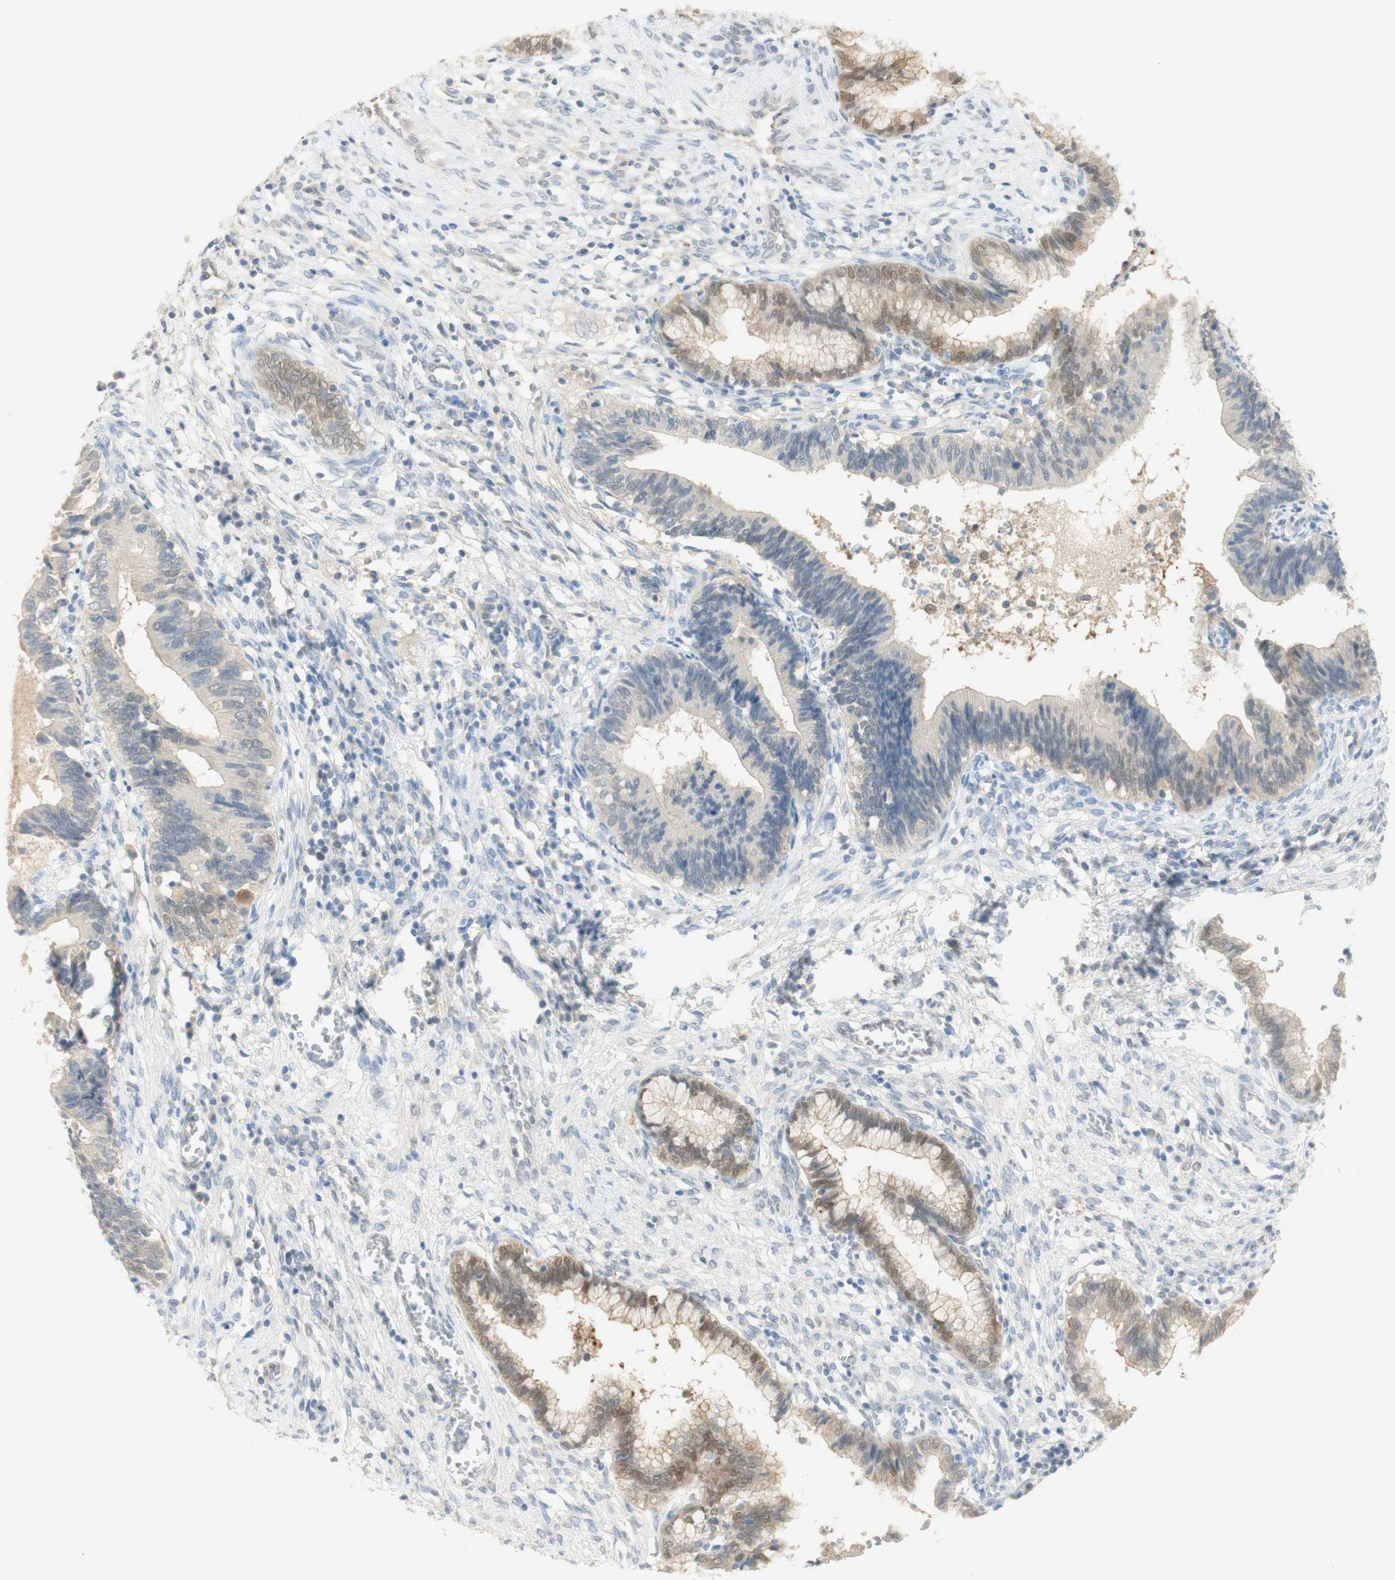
{"staining": {"intensity": "weak", "quantity": ">75%", "location": "cytoplasmic/membranous,nuclear"}, "tissue": "cervical cancer", "cell_type": "Tumor cells", "image_type": "cancer", "snomed": [{"axis": "morphology", "description": "Adenocarcinoma, NOS"}, {"axis": "topography", "description": "Cervix"}], "caption": "Protein expression analysis of human adenocarcinoma (cervical) reveals weak cytoplasmic/membranous and nuclear expression in about >75% of tumor cells. The protein of interest is shown in brown color, while the nuclei are stained blue.", "gene": "SELENBP1", "patient": {"sex": "female", "age": 44}}